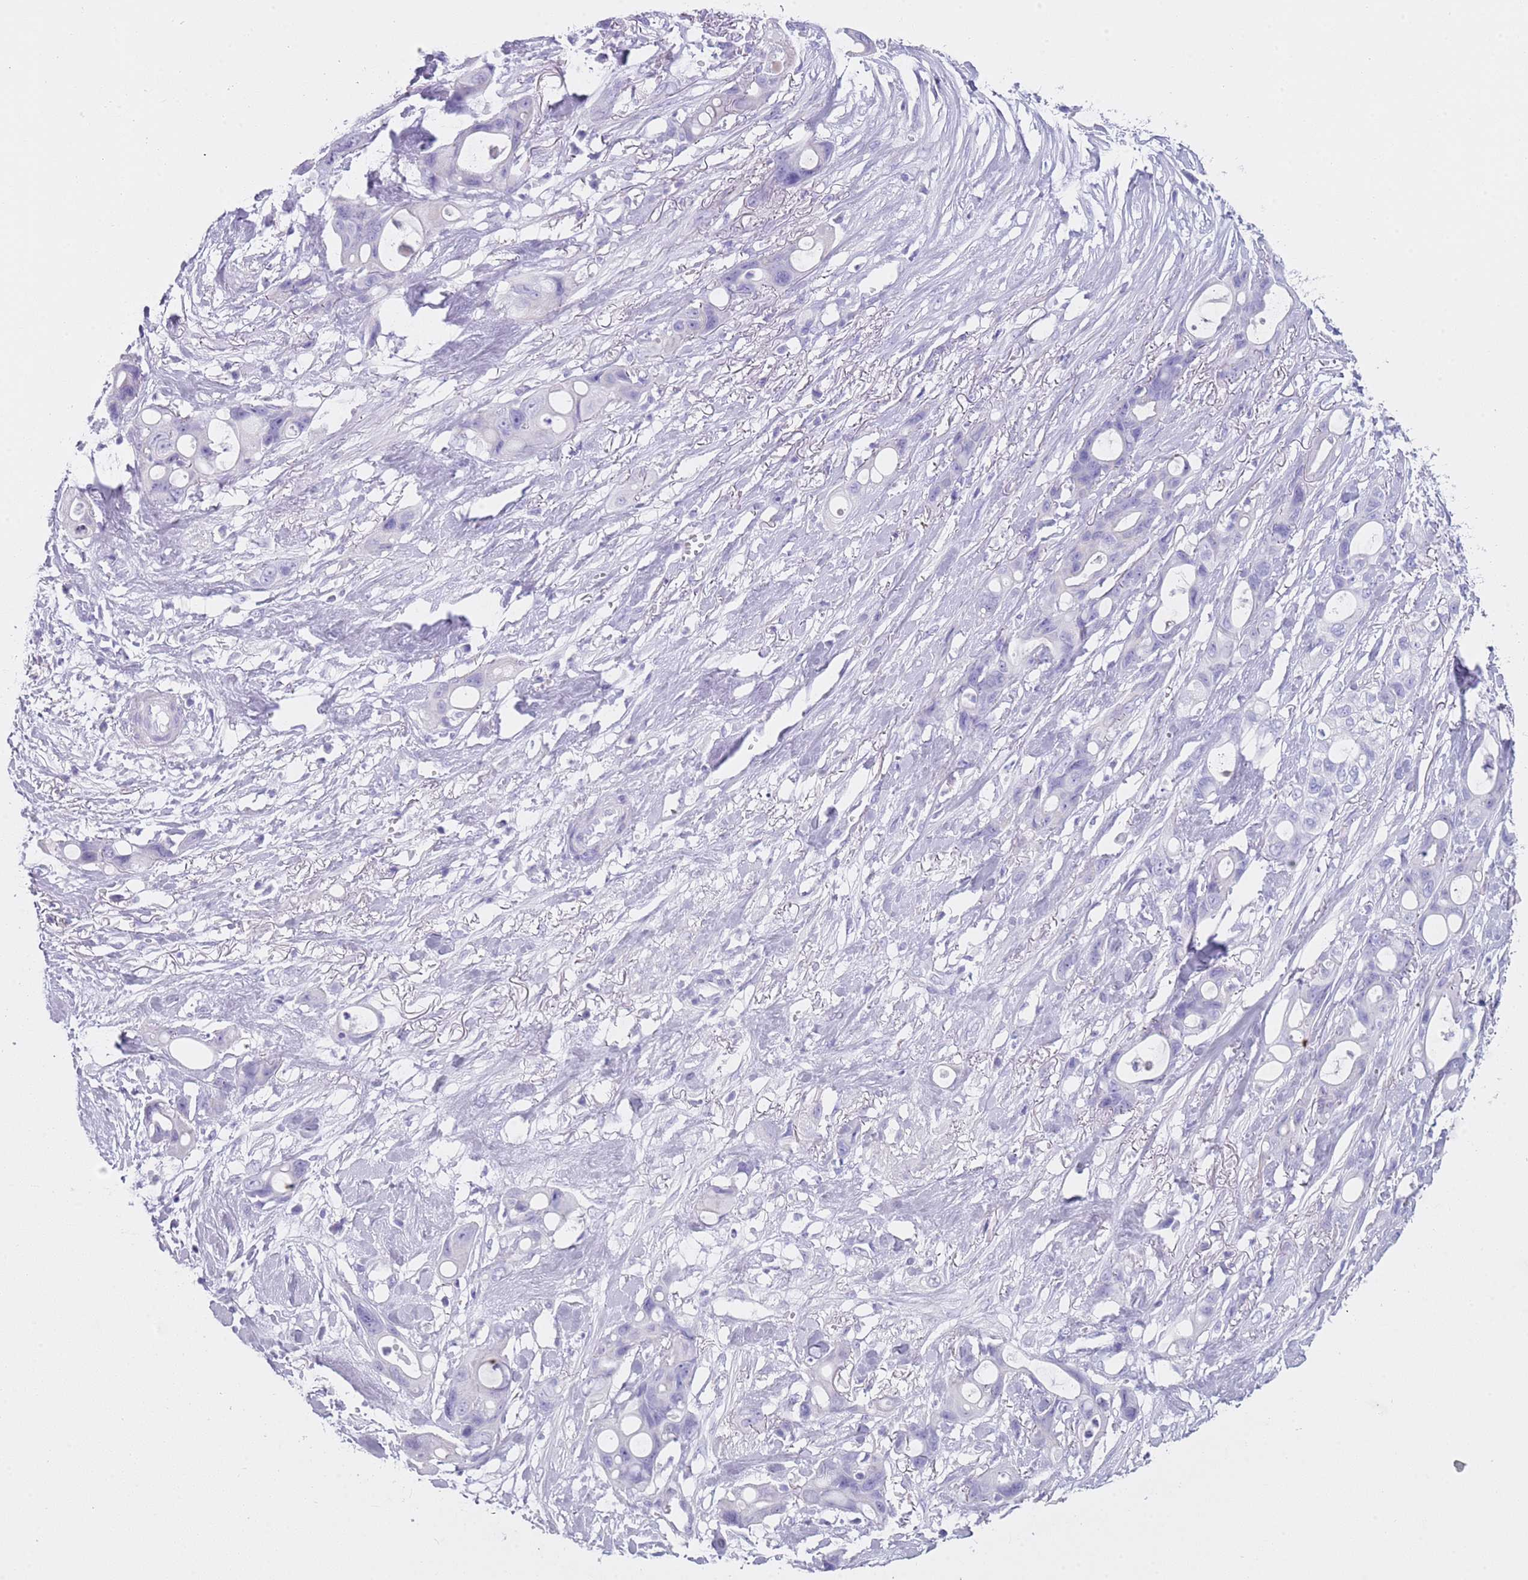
{"staining": {"intensity": "negative", "quantity": "none", "location": "none"}, "tissue": "ovarian cancer", "cell_type": "Tumor cells", "image_type": "cancer", "snomed": [{"axis": "morphology", "description": "Cystadenocarcinoma, mucinous, NOS"}, {"axis": "topography", "description": "Ovary"}], "caption": "Image shows no significant protein staining in tumor cells of ovarian cancer. The staining was performed using DAB to visualize the protein expression in brown, while the nuclei were stained in blue with hematoxylin (Magnification: 20x).", "gene": "NBPF20", "patient": {"sex": "female", "age": 70}}